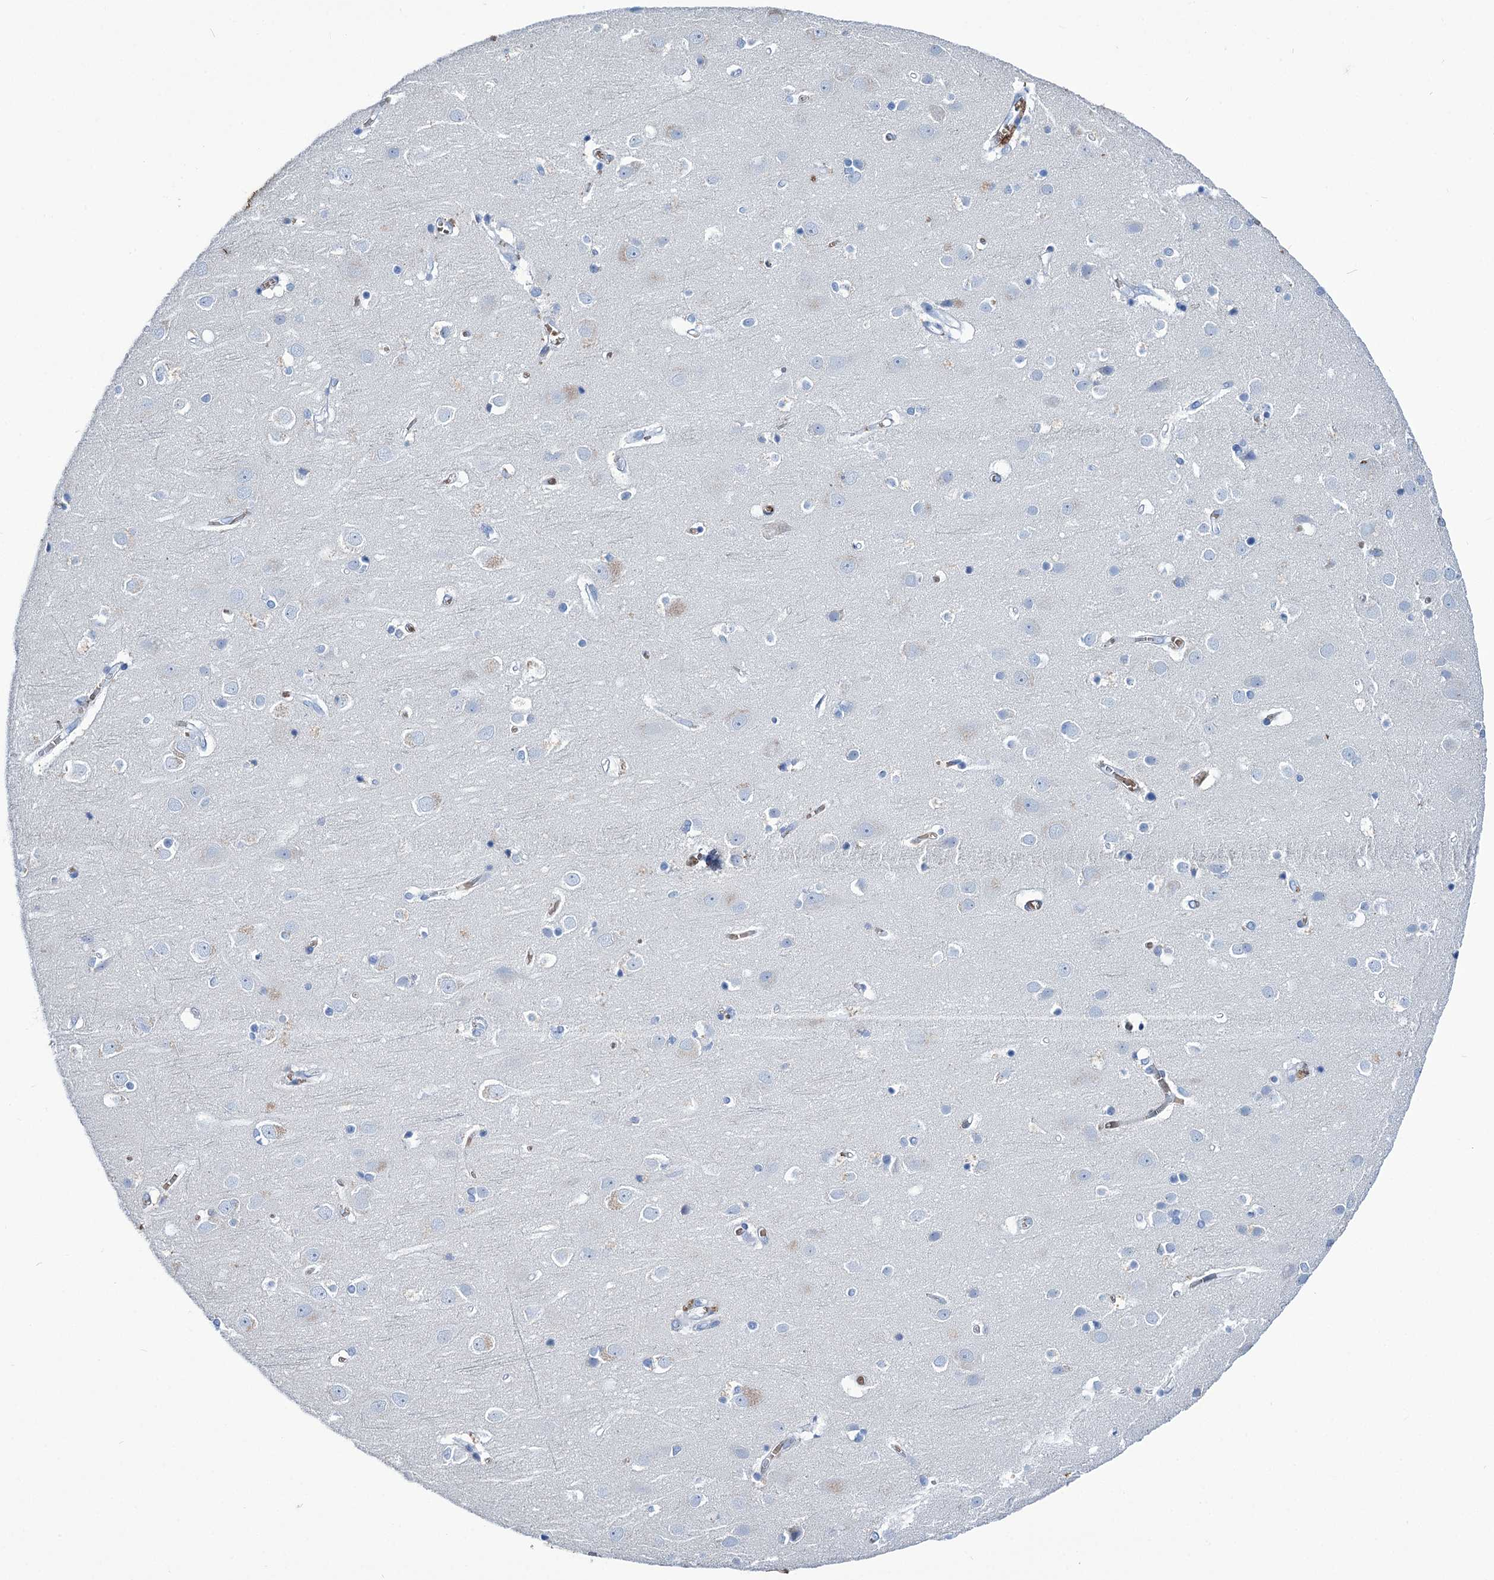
{"staining": {"intensity": "strong", "quantity": "<25%", "location": "cytoplasmic/membranous"}, "tissue": "cerebral cortex", "cell_type": "Endothelial cells", "image_type": "normal", "snomed": [{"axis": "morphology", "description": "Normal tissue, NOS"}, {"axis": "topography", "description": "Cerebral cortex"}], "caption": "Strong cytoplasmic/membranous protein expression is seen in about <25% of endothelial cells in cerebral cortex. The staining is performed using DAB (3,3'-diaminobenzidine) brown chromogen to label protein expression. The nuclei are counter-stained blue using hematoxylin.", "gene": "RPUSD3", "patient": {"sex": "male", "age": 54}}